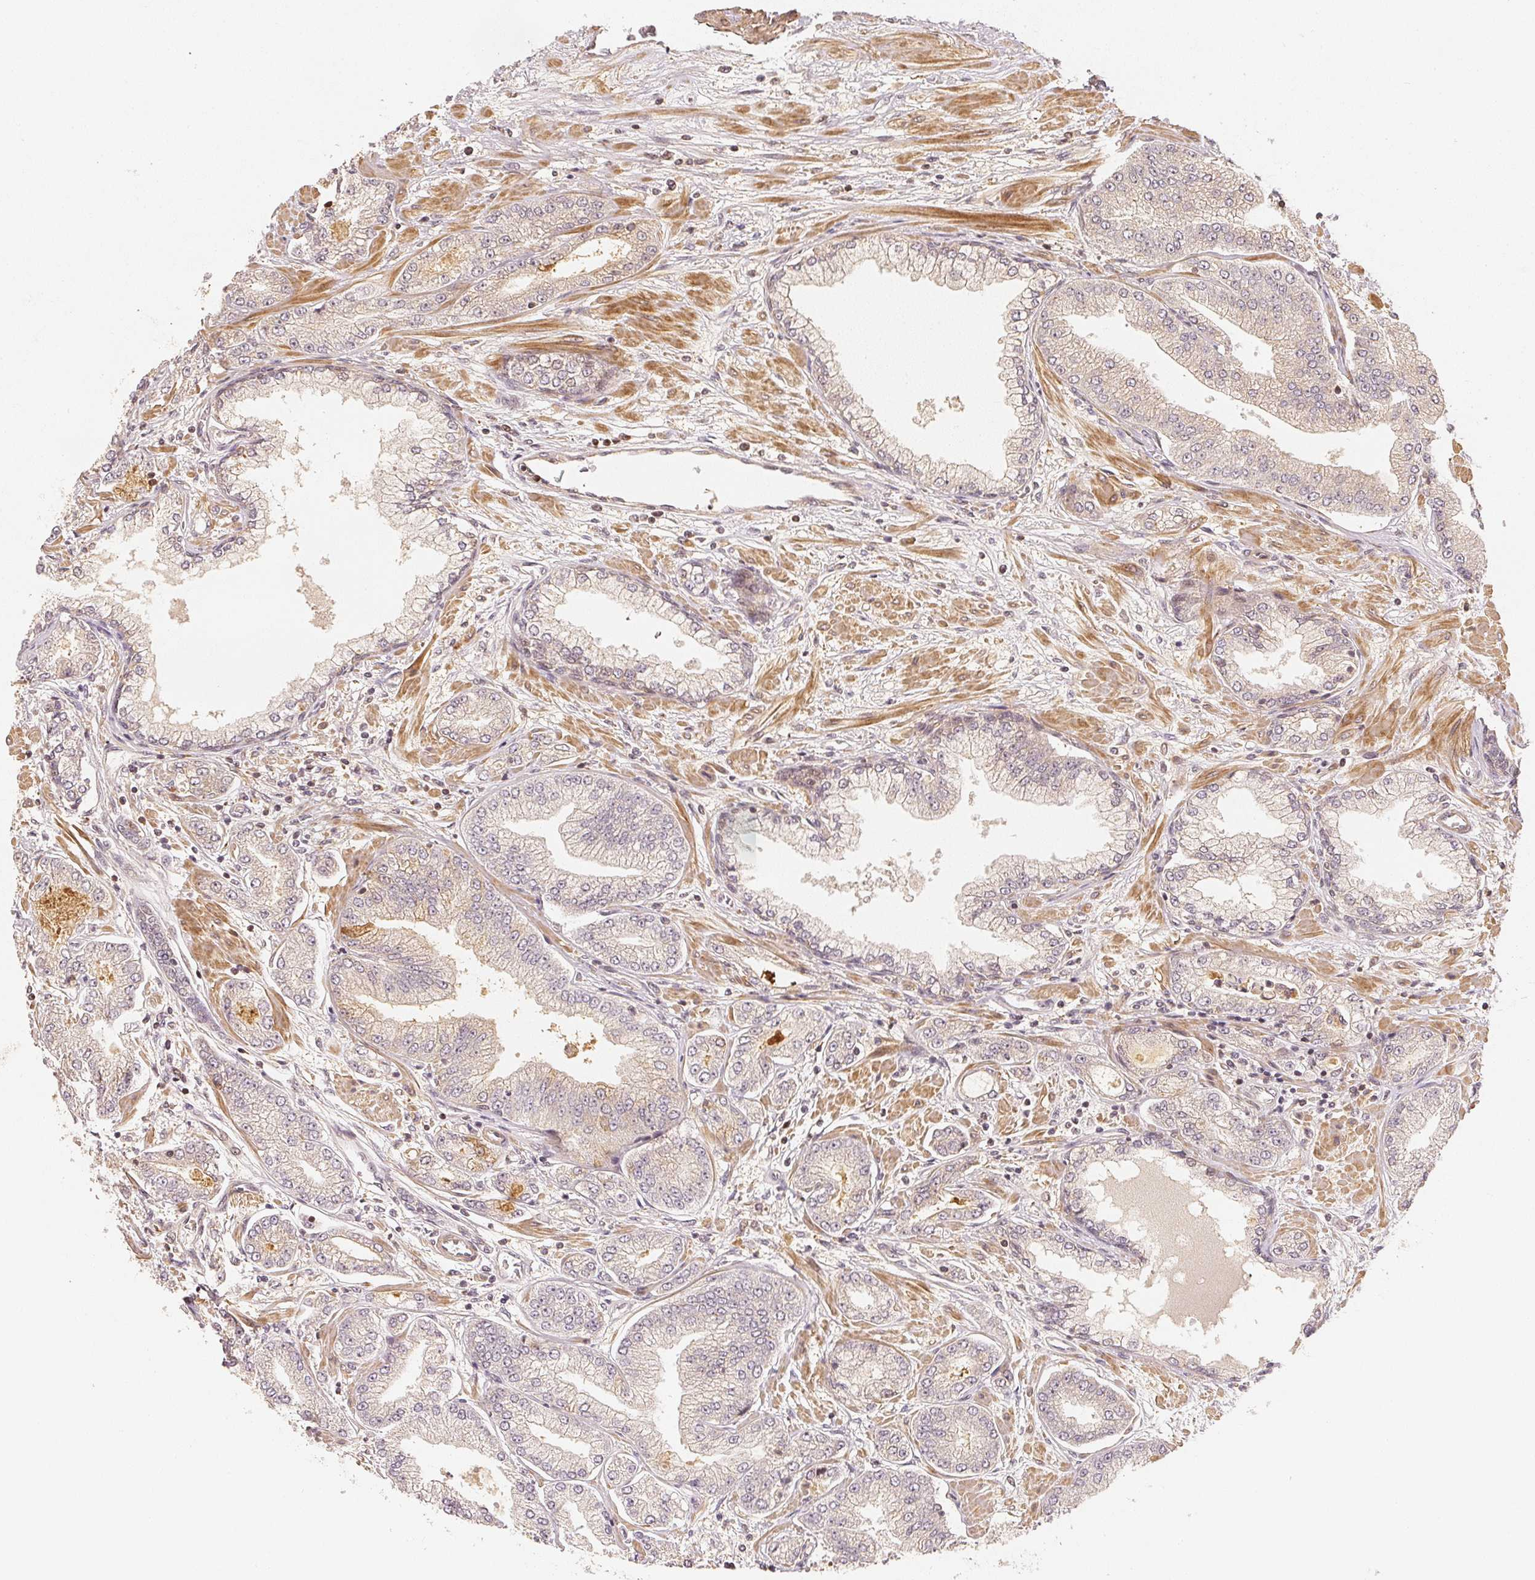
{"staining": {"intensity": "negative", "quantity": "none", "location": "none"}, "tissue": "prostate cancer", "cell_type": "Tumor cells", "image_type": "cancer", "snomed": [{"axis": "morphology", "description": "Adenocarcinoma, Low grade"}, {"axis": "topography", "description": "Prostate"}], "caption": "Immunohistochemistry (IHC) histopathology image of human prostate adenocarcinoma (low-grade) stained for a protein (brown), which reveals no expression in tumor cells.", "gene": "SERPINE1", "patient": {"sex": "male", "age": 55}}